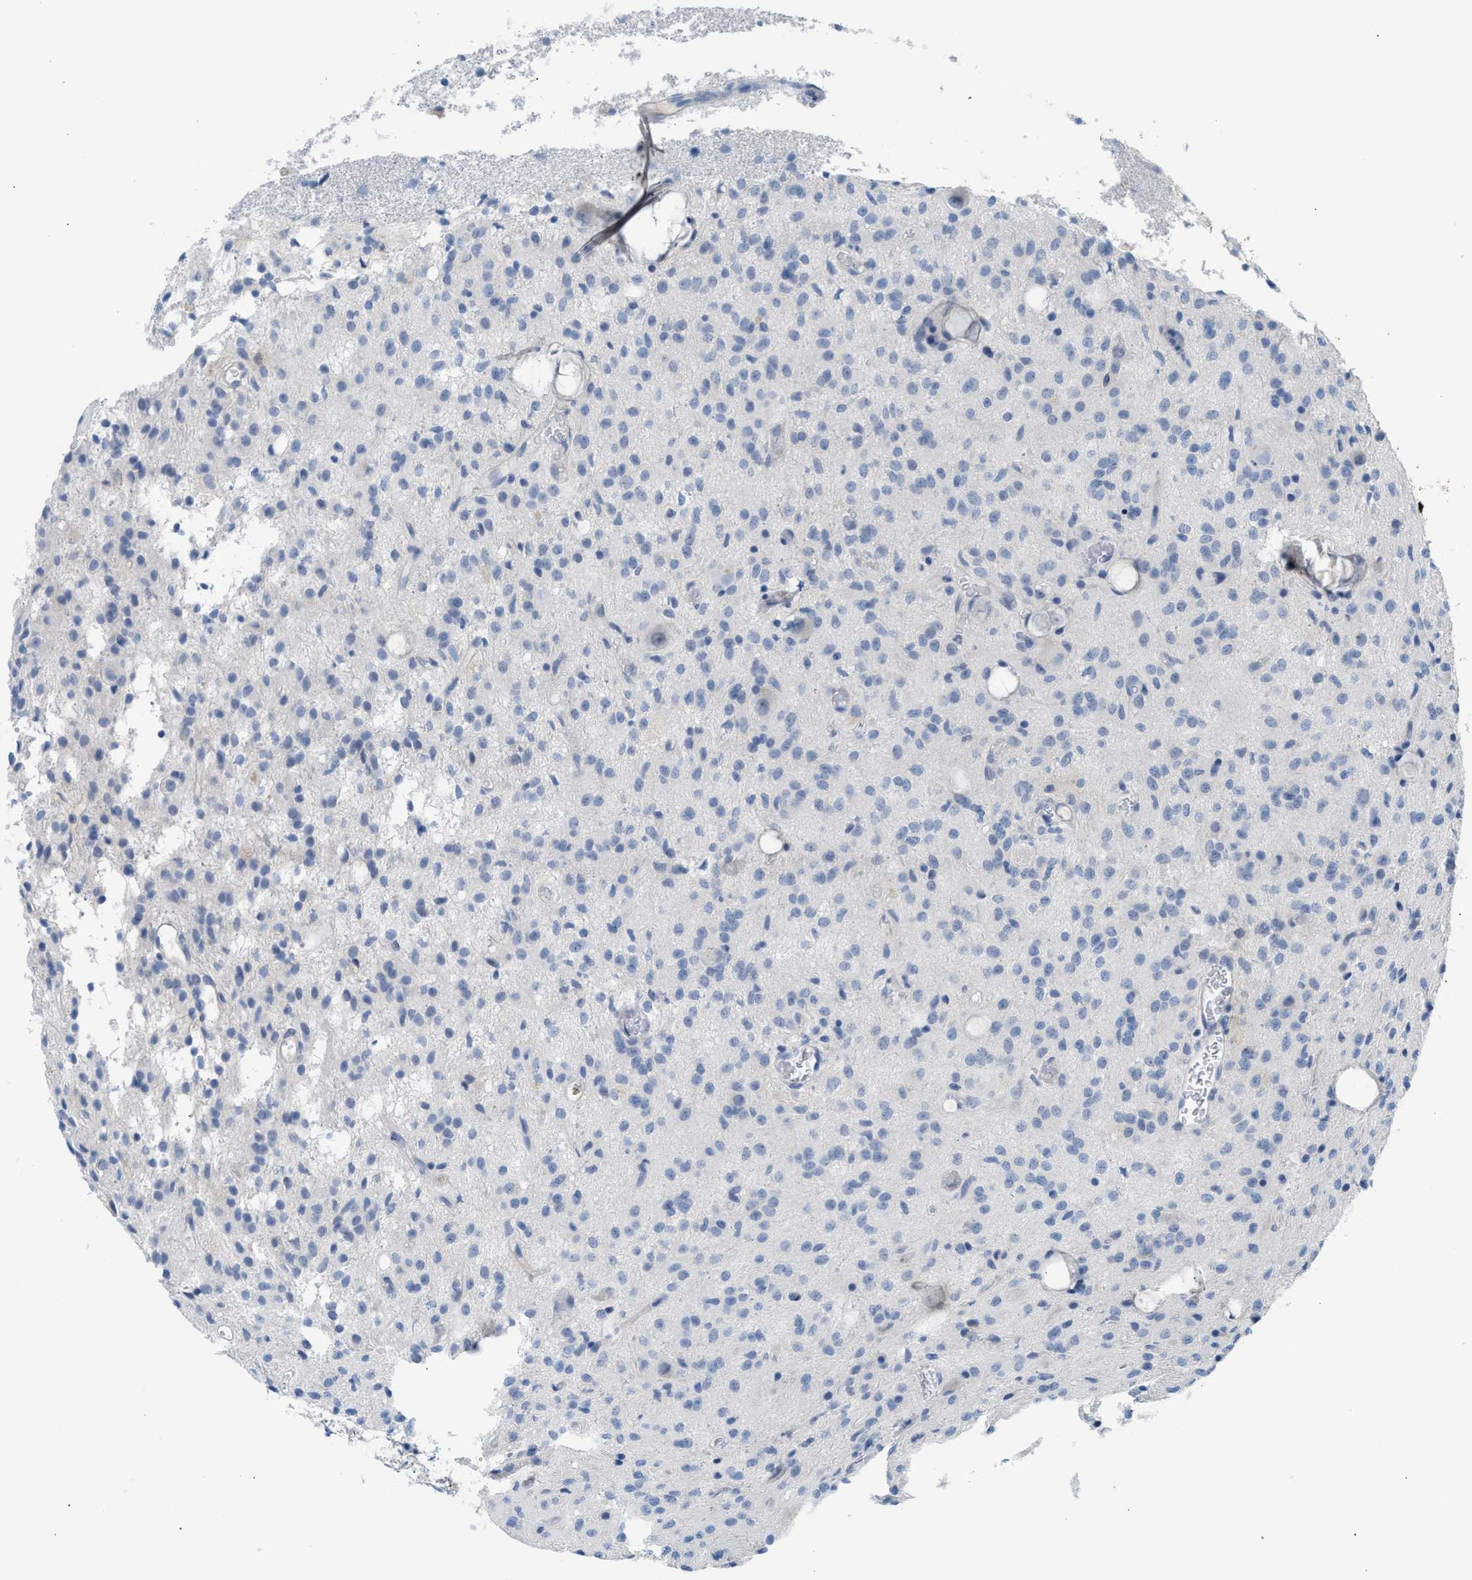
{"staining": {"intensity": "negative", "quantity": "none", "location": "none"}, "tissue": "glioma", "cell_type": "Tumor cells", "image_type": "cancer", "snomed": [{"axis": "morphology", "description": "Glioma, malignant, High grade"}, {"axis": "topography", "description": "Brain"}], "caption": "This is an IHC histopathology image of malignant glioma (high-grade). There is no expression in tumor cells.", "gene": "ERBB2", "patient": {"sex": "female", "age": 59}}